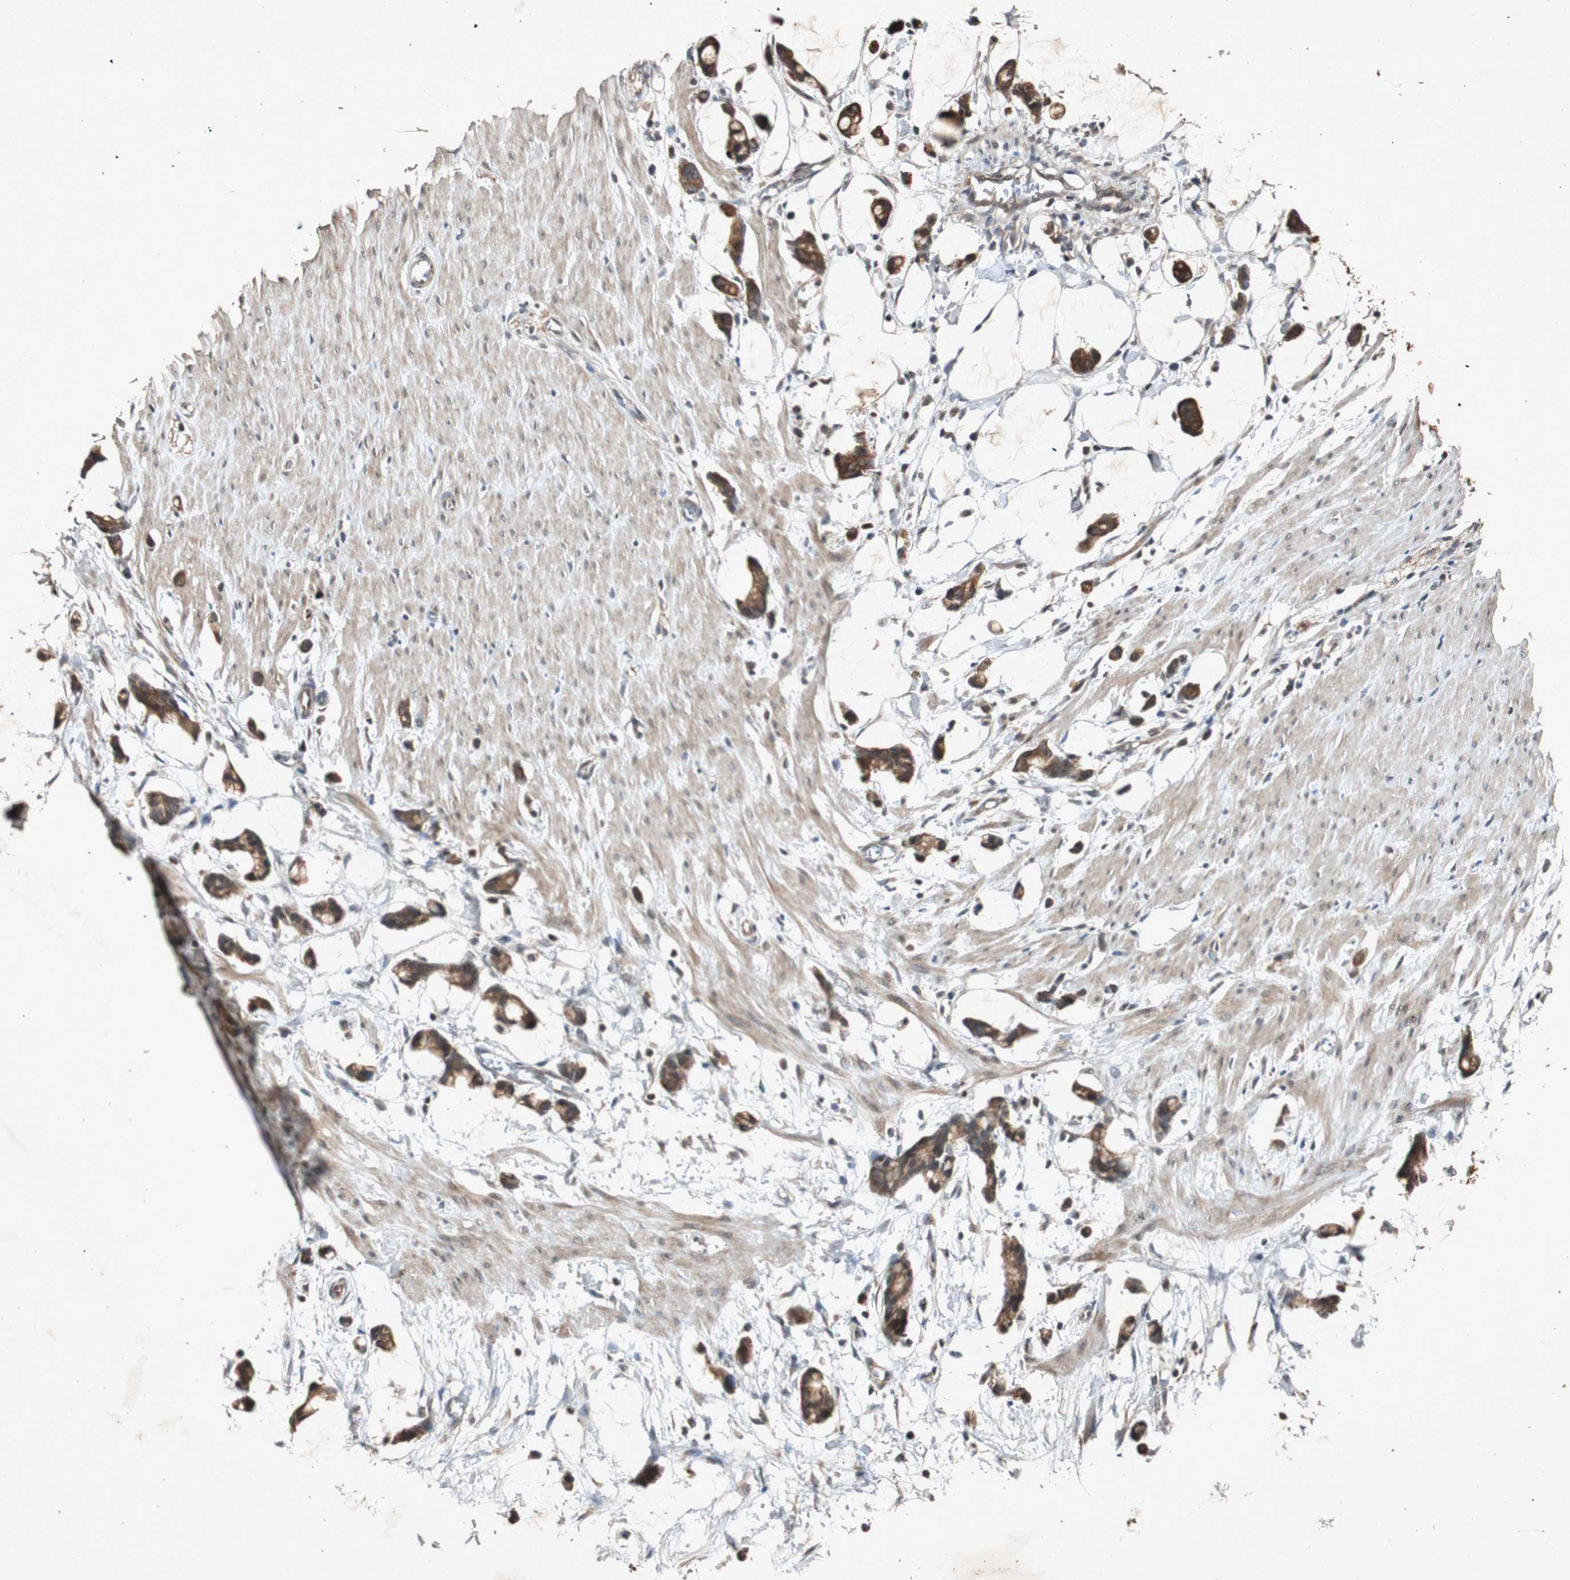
{"staining": {"intensity": "strong", "quantity": ">75%", "location": "cytoplasmic/membranous"}, "tissue": "colorectal cancer", "cell_type": "Tumor cells", "image_type": "cancer", "snomed": [{"axis": "morphology", "description": "Adenocarcinoma, NOS"}, {"axis": "topography", "description": "Colon"}], "caption": "This is a photomicrograph of immunohistochemistry (IHC) staining of adenocarcinoma (colorectal), which shows strong staining in the cytoplasmic/membranous of tumor cells.", "gene": "SLIT2", "patient": {"sex": "male", "age": 14}}